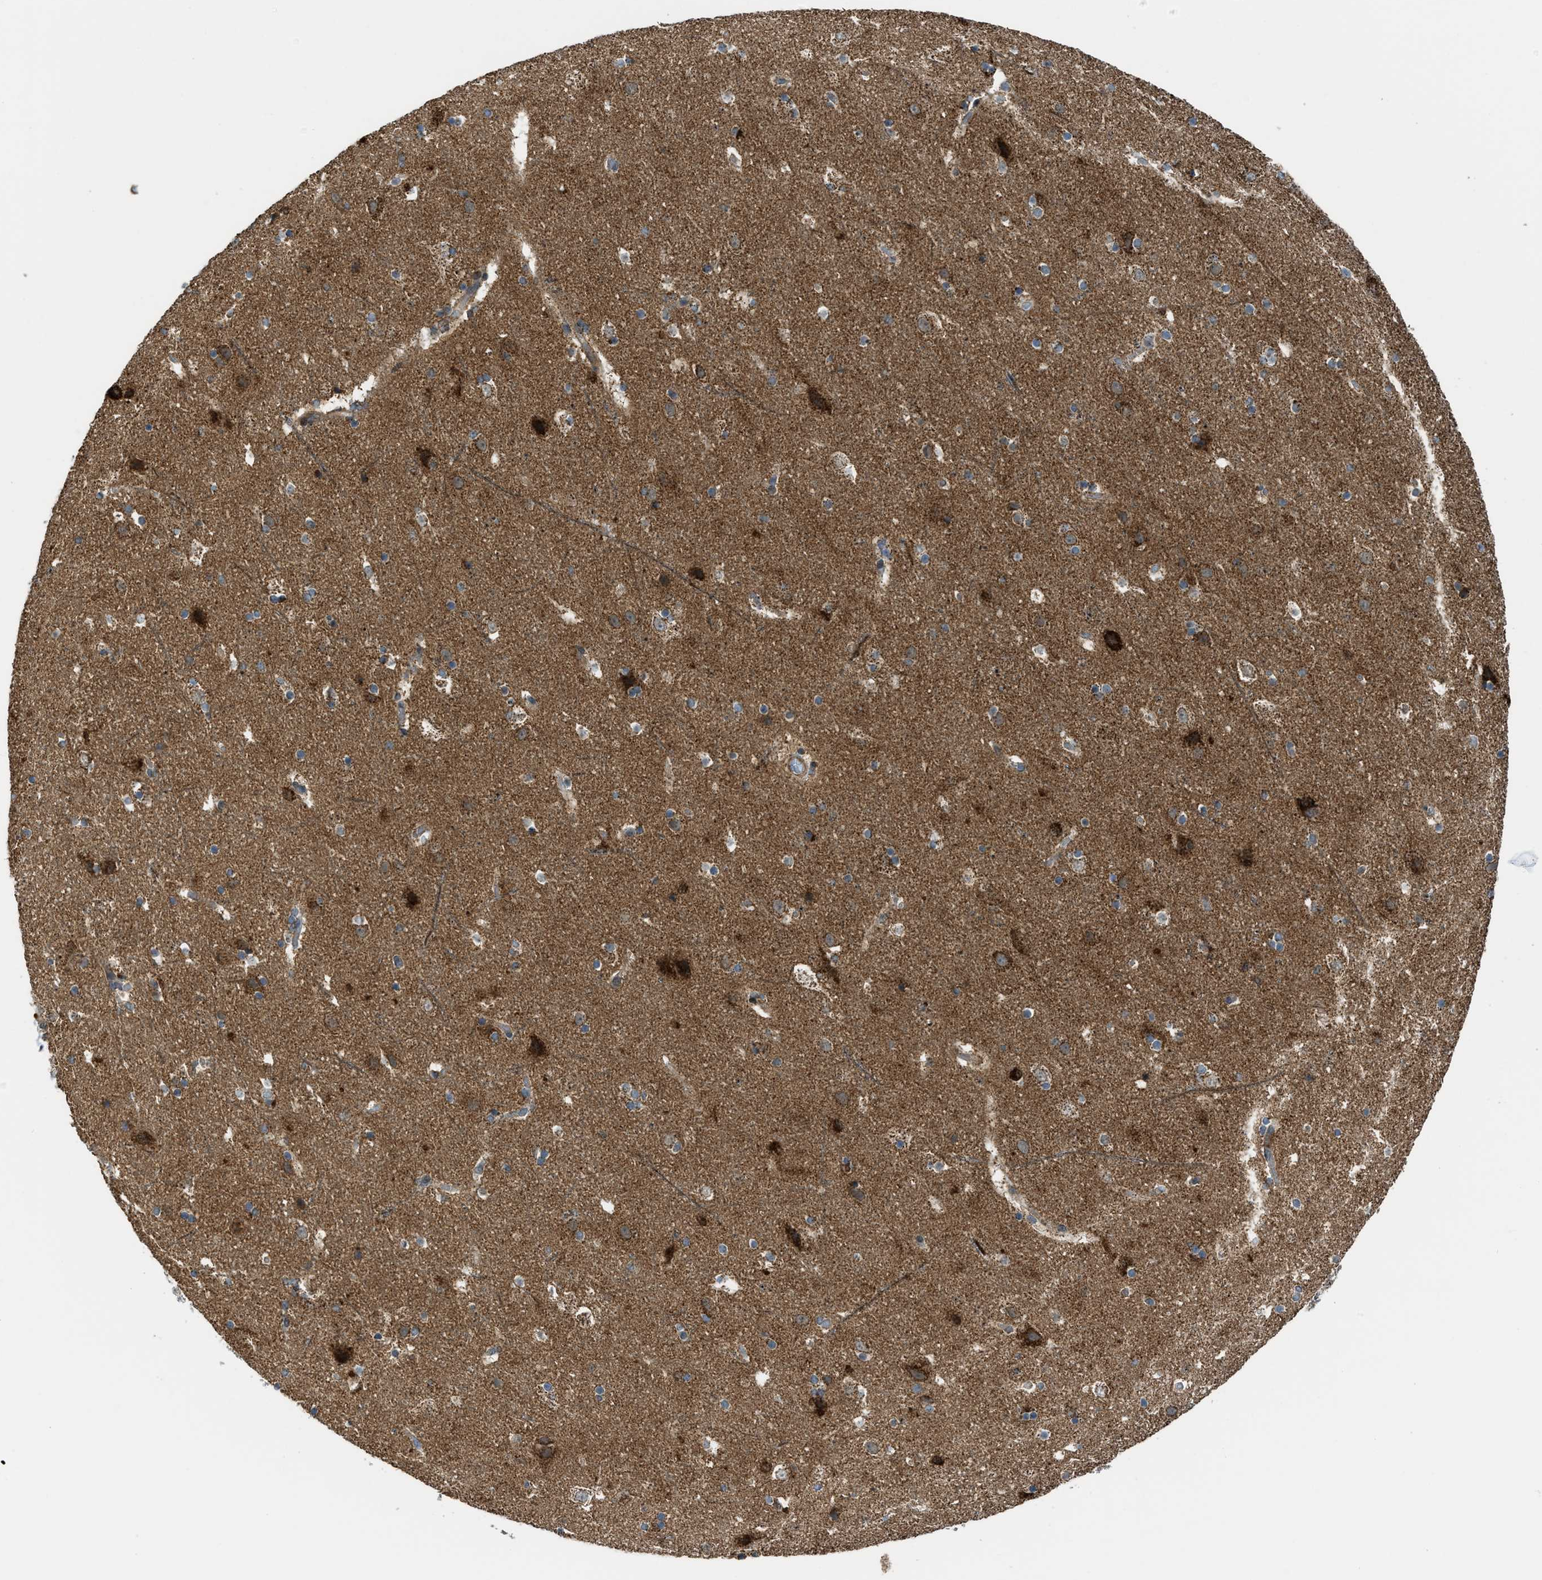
{"staining": {"intensity": "strong", "quantity": "<25%", "location": "cytoplasmic/membranous"}, "tissue": "cerebral cortex", "cell_type": "Endothelial cells", "image_type": "normal", "snomed": [{"axis": "morphology", "description": "Normal tissue, NOS"}, {"axis": "topography", "description": "Cerebral cortex"}], "caption": "This is an image of IHC staining of benign cerebral cortex, which shows strong positivity in the cytoplasmic/membranous of endothelial cells.", "gene": "SESN2", "patient": {"sex": "male", "age": 45}}